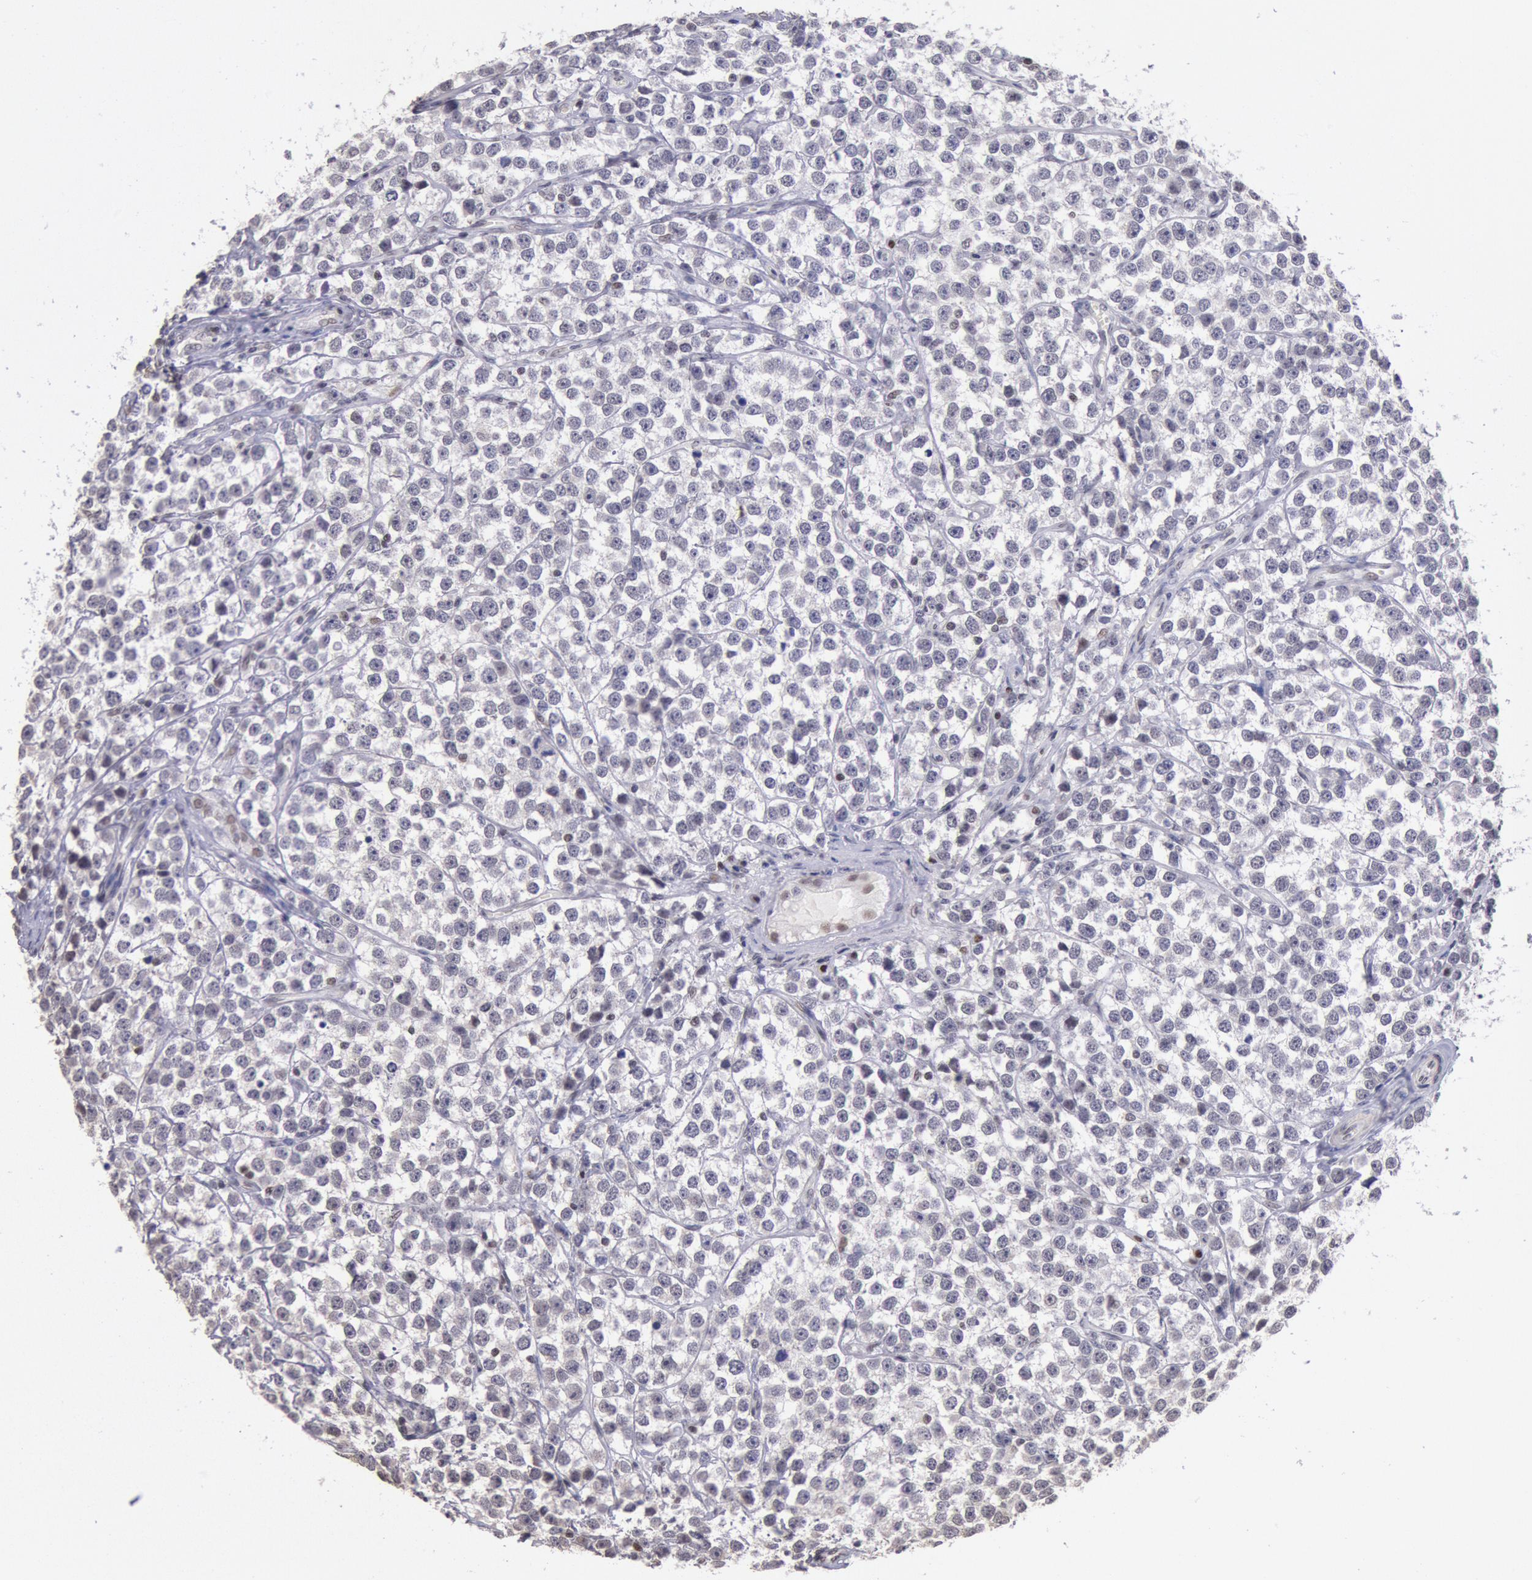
{"staining": {"intensity": "negative", "quantity": "none", "location": "none"}, "tissue": "testis cancer", "cell_type": "Tumor cells", "image_type": "cancer", "snomed": [{"axis": "morphology", "description": "Seminoma, NOS"}, {"axis": "topography", "description": "Testis"}], "caption": "Immunohistochemistry (IHC) micrograph of neoplastic tissue: human testis cancer (seminoma) stained with DAB exhibits no significant protein staining in tumor cells.", "gene": "MYH7", "patient": {"sex": "male", "age": 25}}